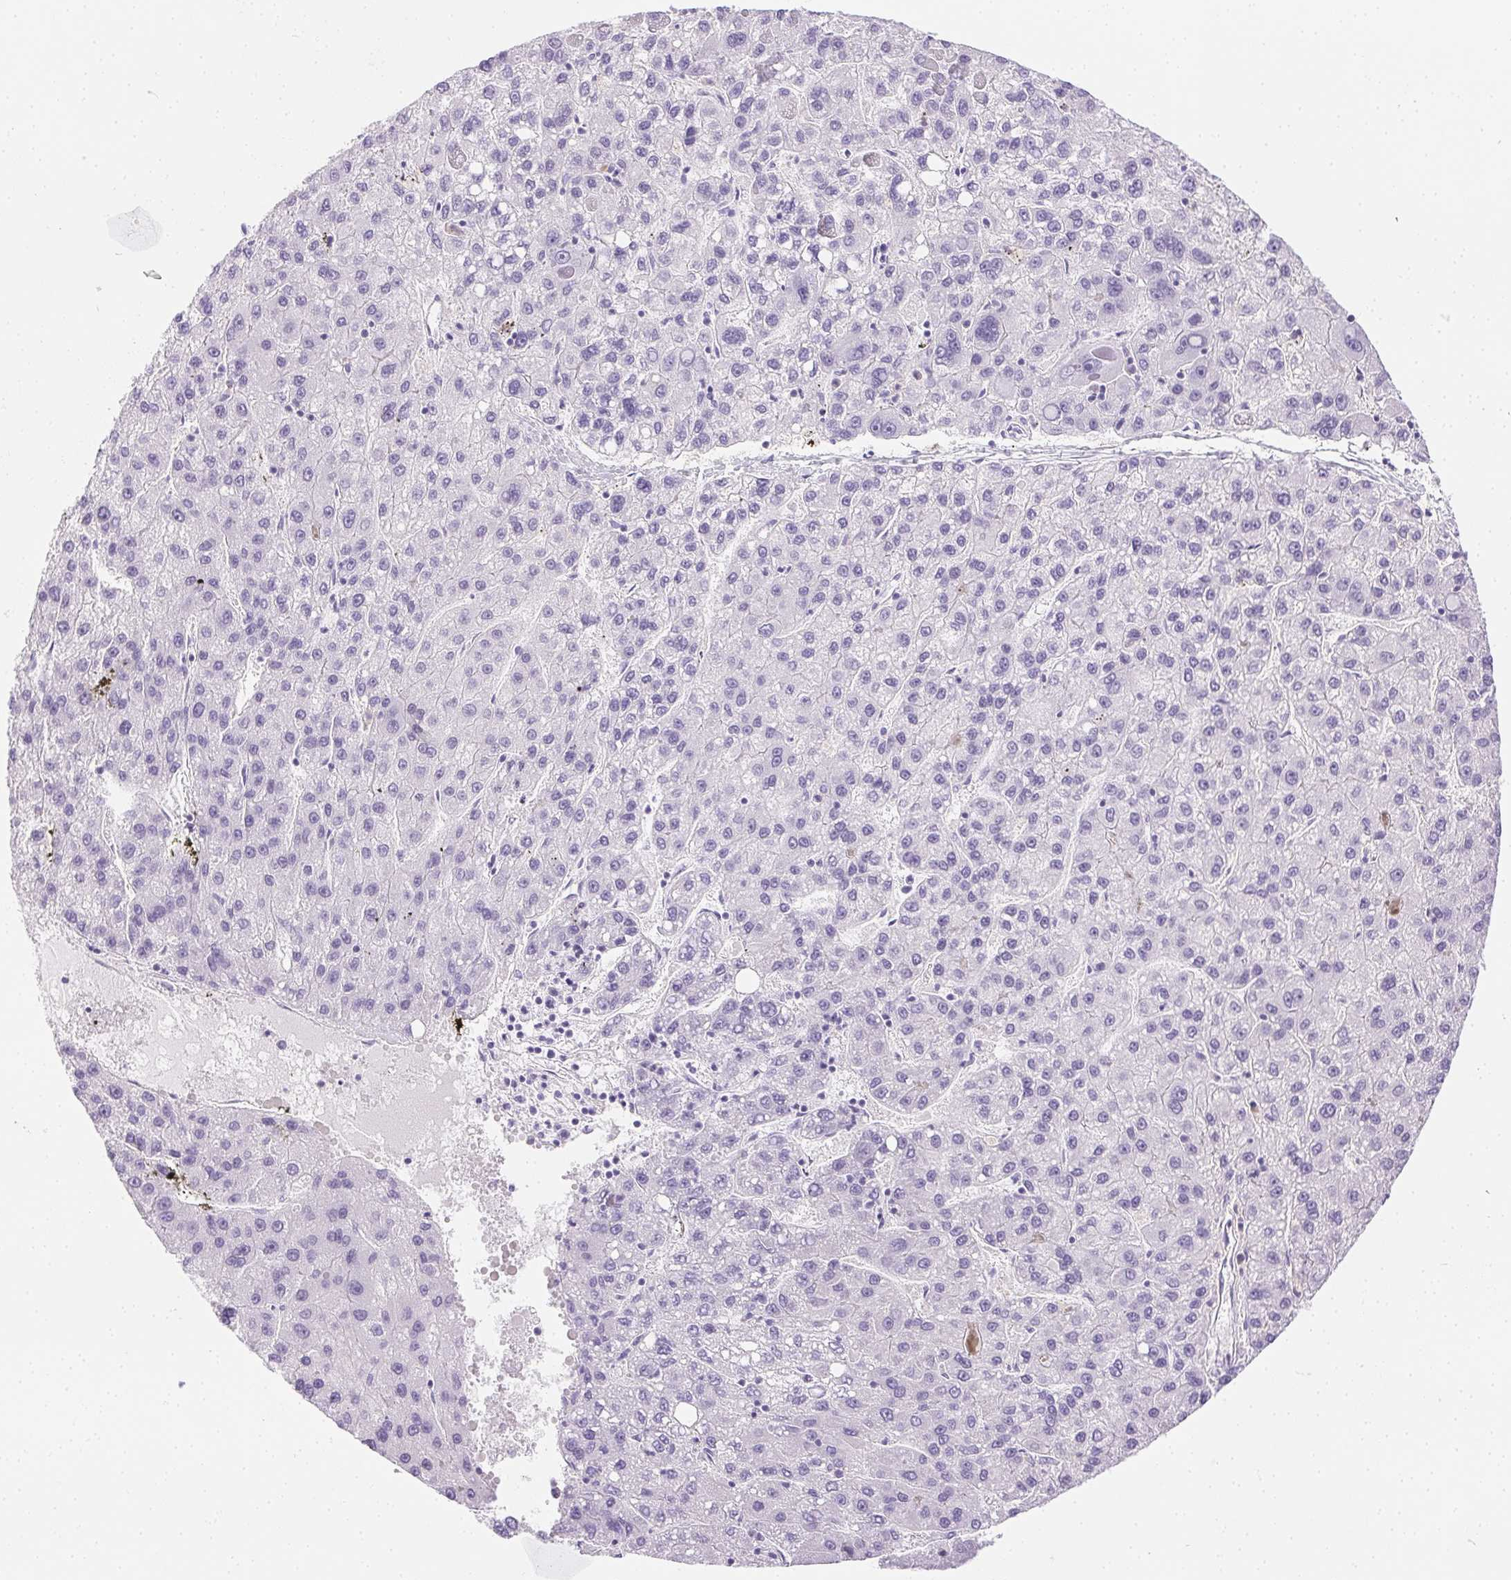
{"staining": {"intensity": "negative", "quantity": "none", "location": "none"}, "tissue": "liver cancer", "cell_type": "Tumor cells", "image_type": "cancer", "snomed": [{"axis": "morphology", "description": "Carcinoma, Hepatocellular, NOS"}, {"axis": "topography", "description": "Liver"}], "caption": "IHC photomicrograph of human liver cancer stained for a protein (brown), which demonstrates no positivity in tumor cells.", "gene": "C20orf85", "patient": {"sex": "female", "age": 82}}